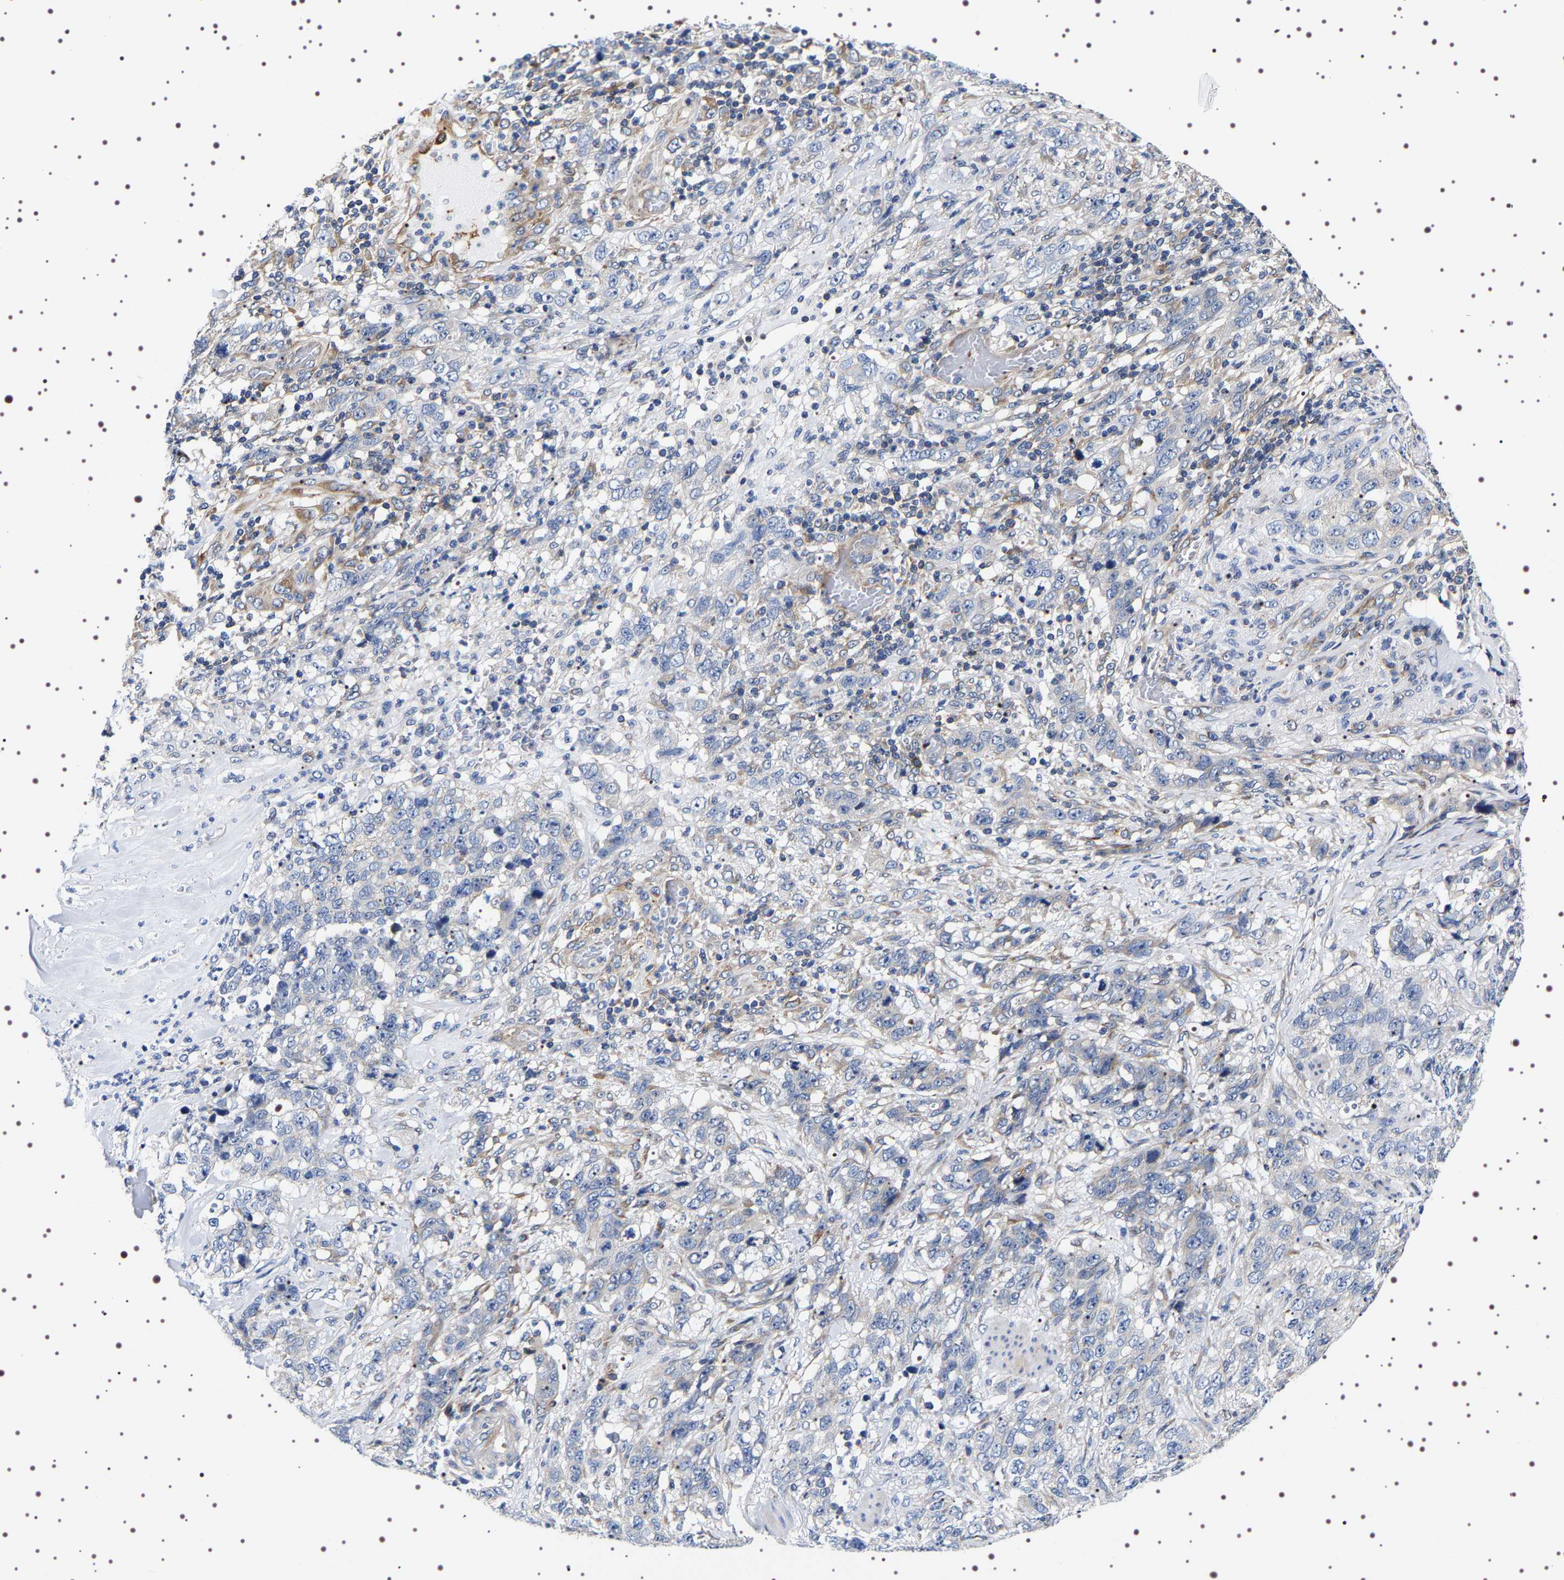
{"staining": {"intensity": "weak", "quantity": "<25%", "location": "cytoplasmic/membranous"}, "tissue": "stomach cancer", "cell_type": "Tumor cells", "image_type": "cancer", "snomed": [{"axis": "morphology", "description": "Adenocarcinoma, NOS"}, {"axis": "topography", "description": "Stomach"}], "caption": "Immunohistochemistry histopathology image of neoplastic tissue: human stomach cancer stained with DAB (3,3'-diaminobenzidine) shows no significant protein expression in tumor cells.", "gene": "SQLE", "patient": {"sex": "male", "age": 48}}